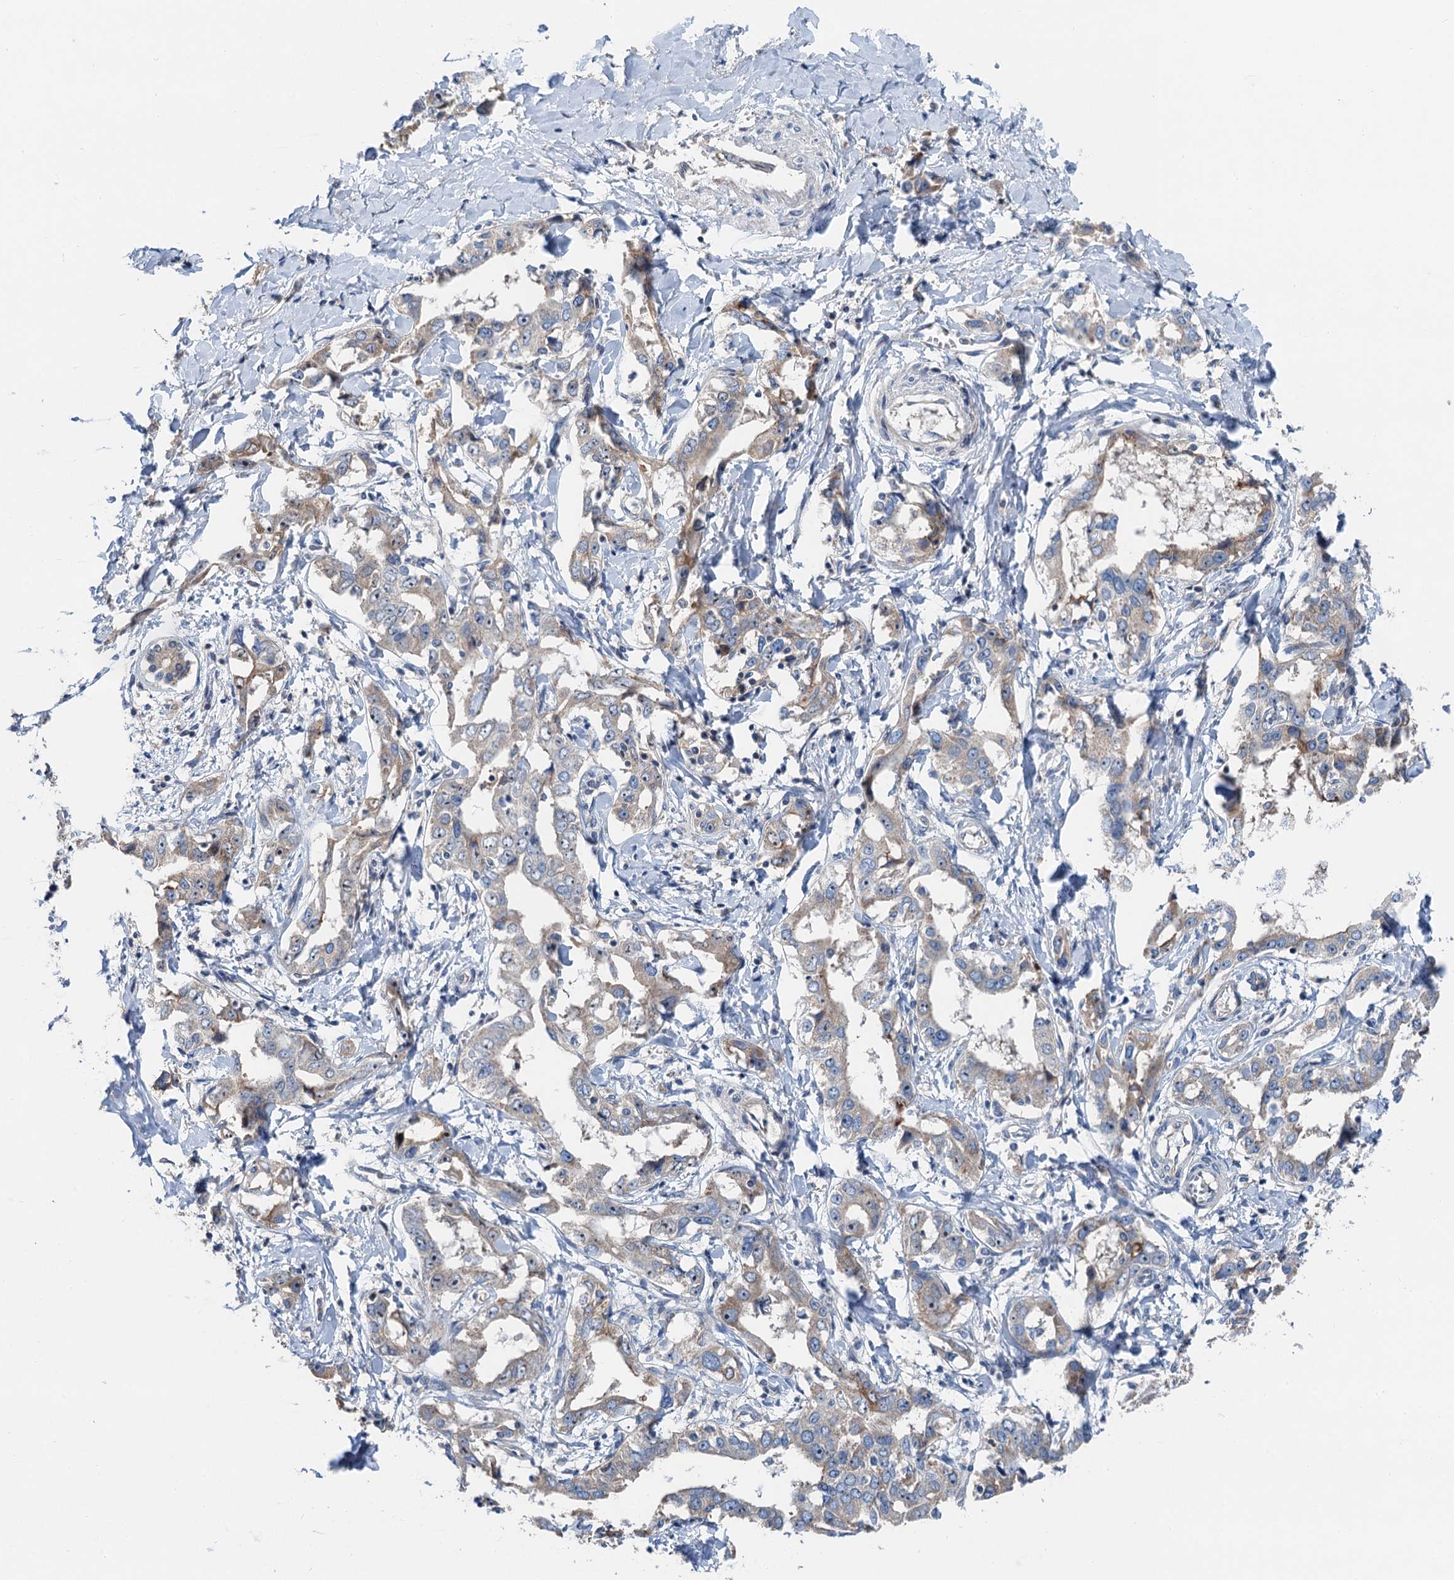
{"staining": {"intensity": "weak", "quantity": "<25%", "location": "cytoplasmic/membranous"}, "tissue": "liver cancer", "cell_type": "Tumor cells", "image_type": "cancer", "snomed": [{"axis": "morphology", "description": "Cholangiocarcinoma"}, {"axis": "topography", "description": "Liver"}], "caption": "A high-resolution photomicrograph shows immunohistochemistry (IHC) staining of liver cholangiocarcinoma, which reveals no significant expression in tumor cells. (Immunohistochemistry, brightfield microscopy, high magnification).", "gene": "ANKRD26", "patient": {"sex": "male", "age": 59}}